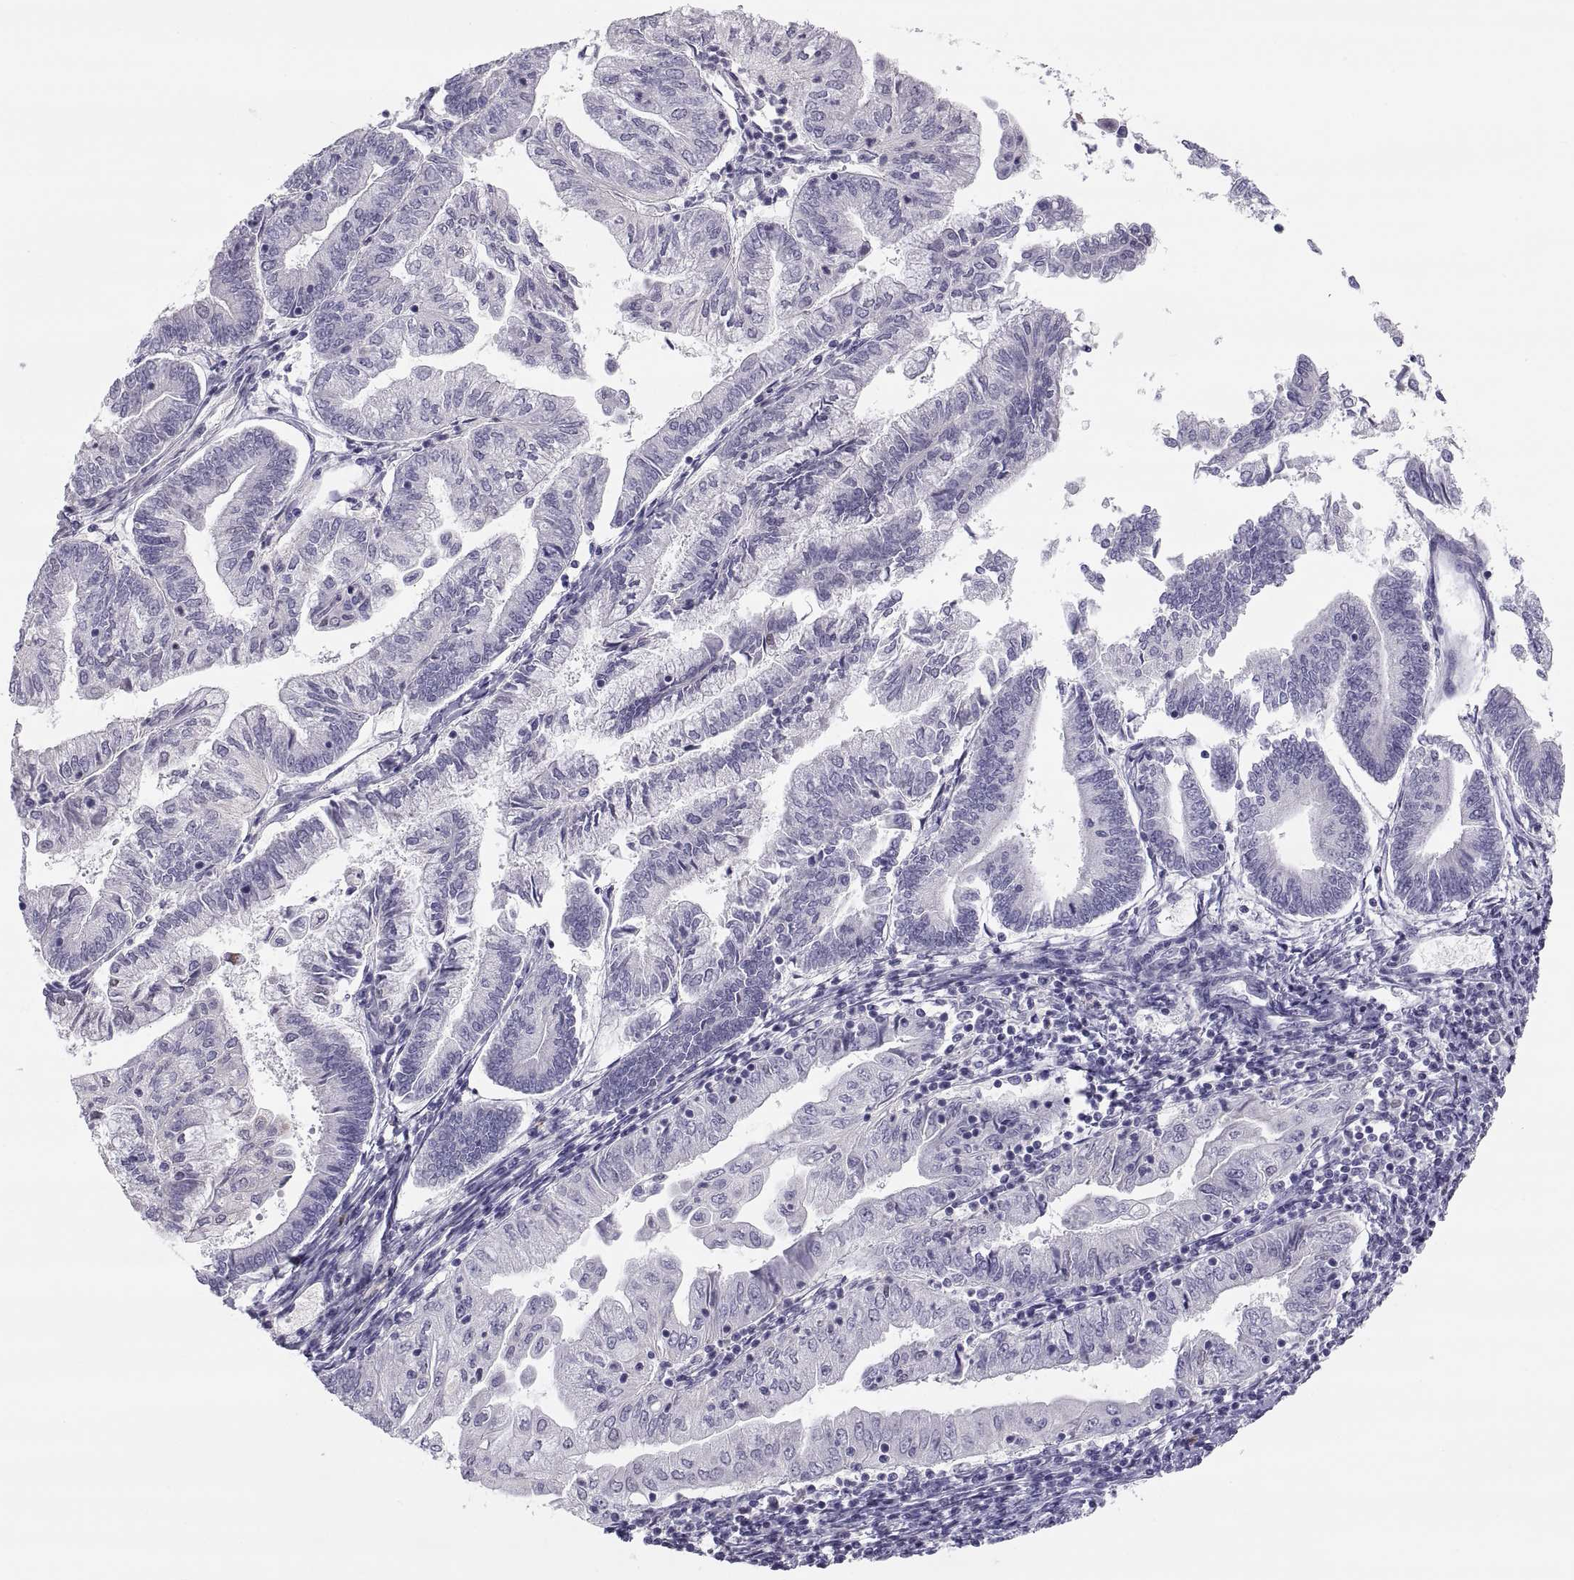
{"staining": {"intensity": "negative", "quantity": "none", "location": "none"}, "tissue": "endometrial cancer", "cell_type": "Tumor cells", "image_type": "cancer", "snomed": [{"axis": "morphology", "description": "Adenocarcinoma, NOS"}, {"axis": "topography", "description": "Endometrium"}], "caption": "A photomicrograph of adenocarcinoma (endometrial) stained for a protein displays no brown staining in tumor cells.", "gene": "MAGEB2", "patient": {"sex": "female", "age": 55}}